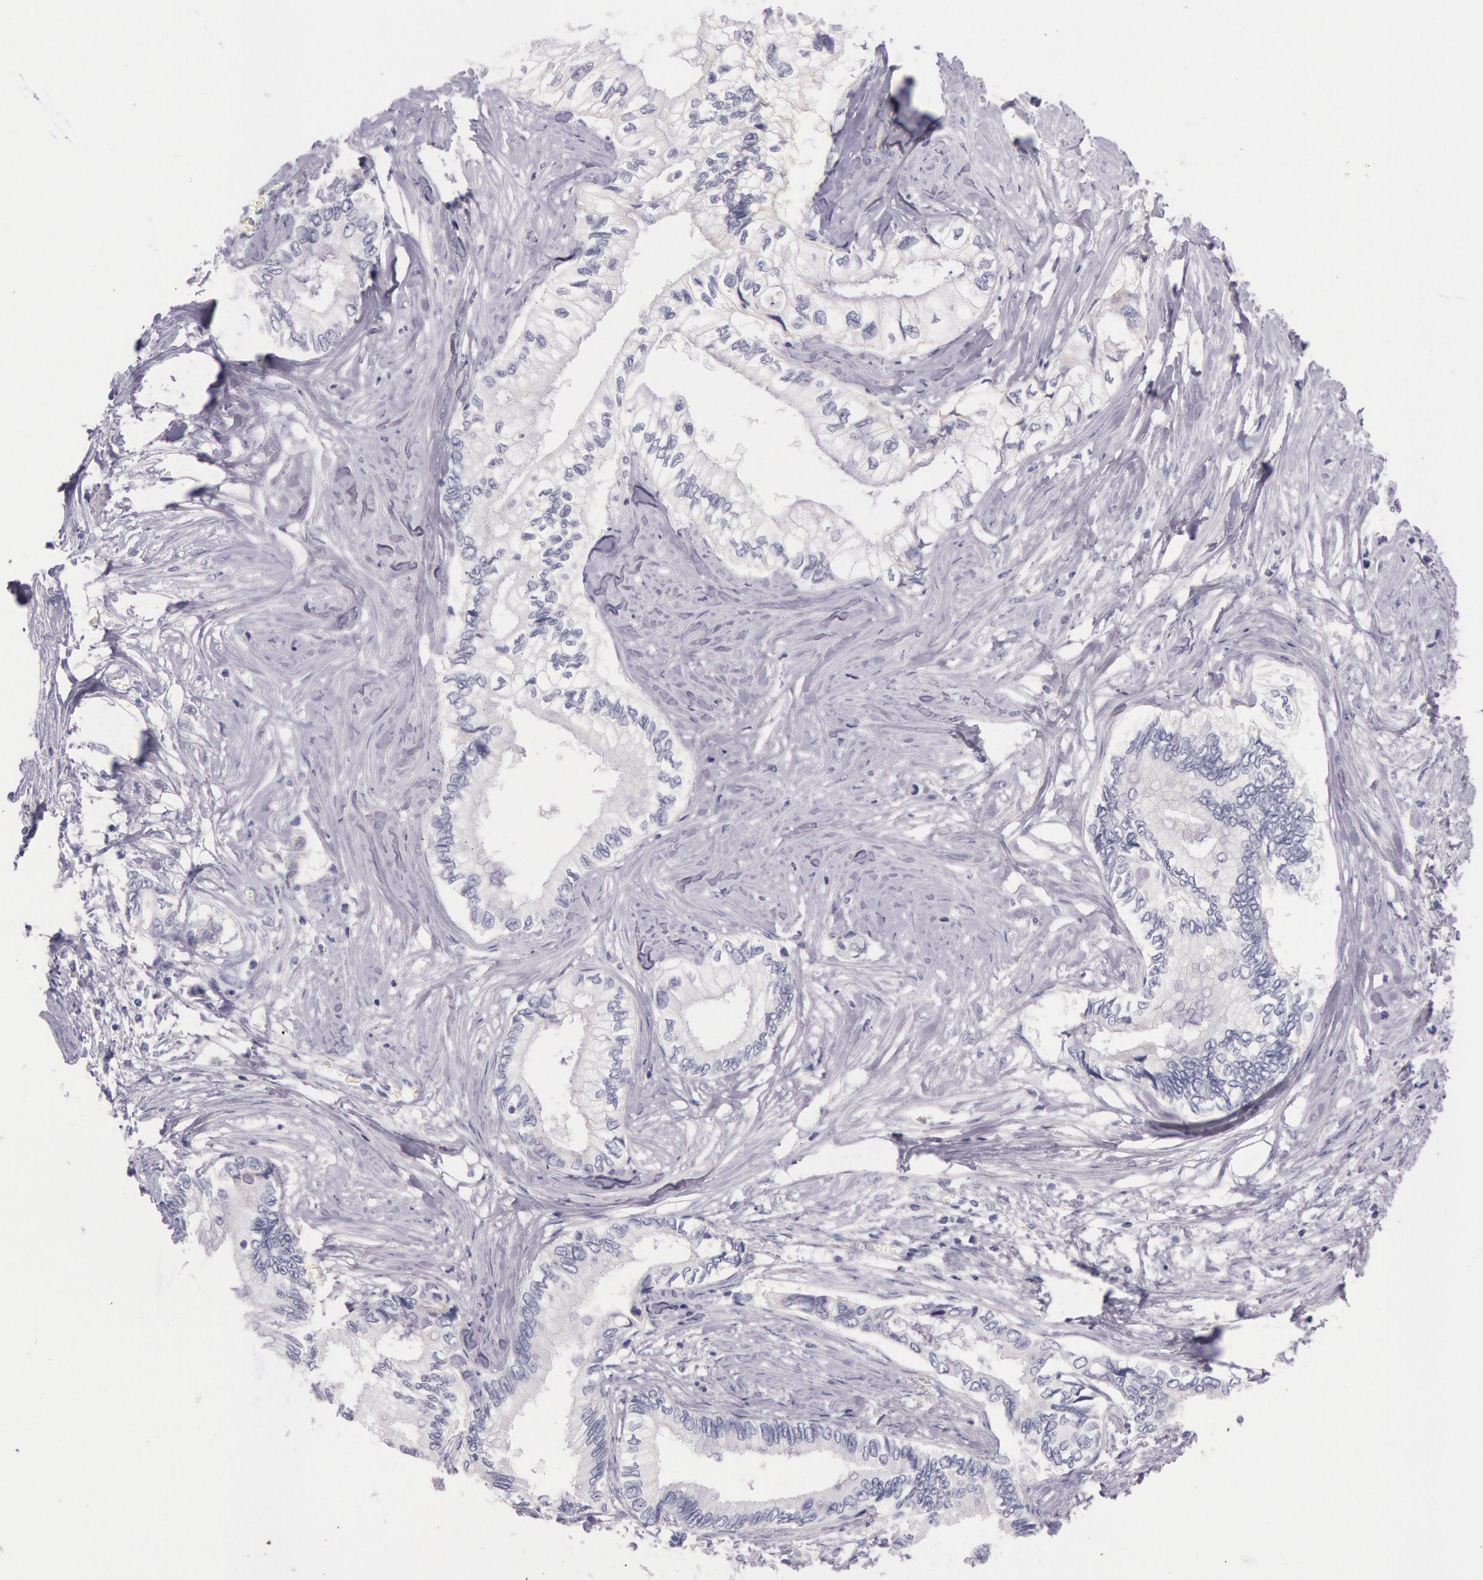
{"staining": {"intensity": "negative", "quantity": "none", "location": "none"}, "tissue": "pancreatic cancer", "cell_type": "Tumor cells", "image_type": "cancer", "snomed": [{"axis": "morphology", "description": "Adenocarcinoma, NOS"}, {"axis": "topography", "description": "Pancreas"}], "caption": "Tumor cells are negative for protein expression in human pancreatic cancer (adenocarcinoma). (Brightfield microscopy of DAB IHC at high magnification).", "gene": "EGFR", "patient": {"sex": "female", "age": 66}}